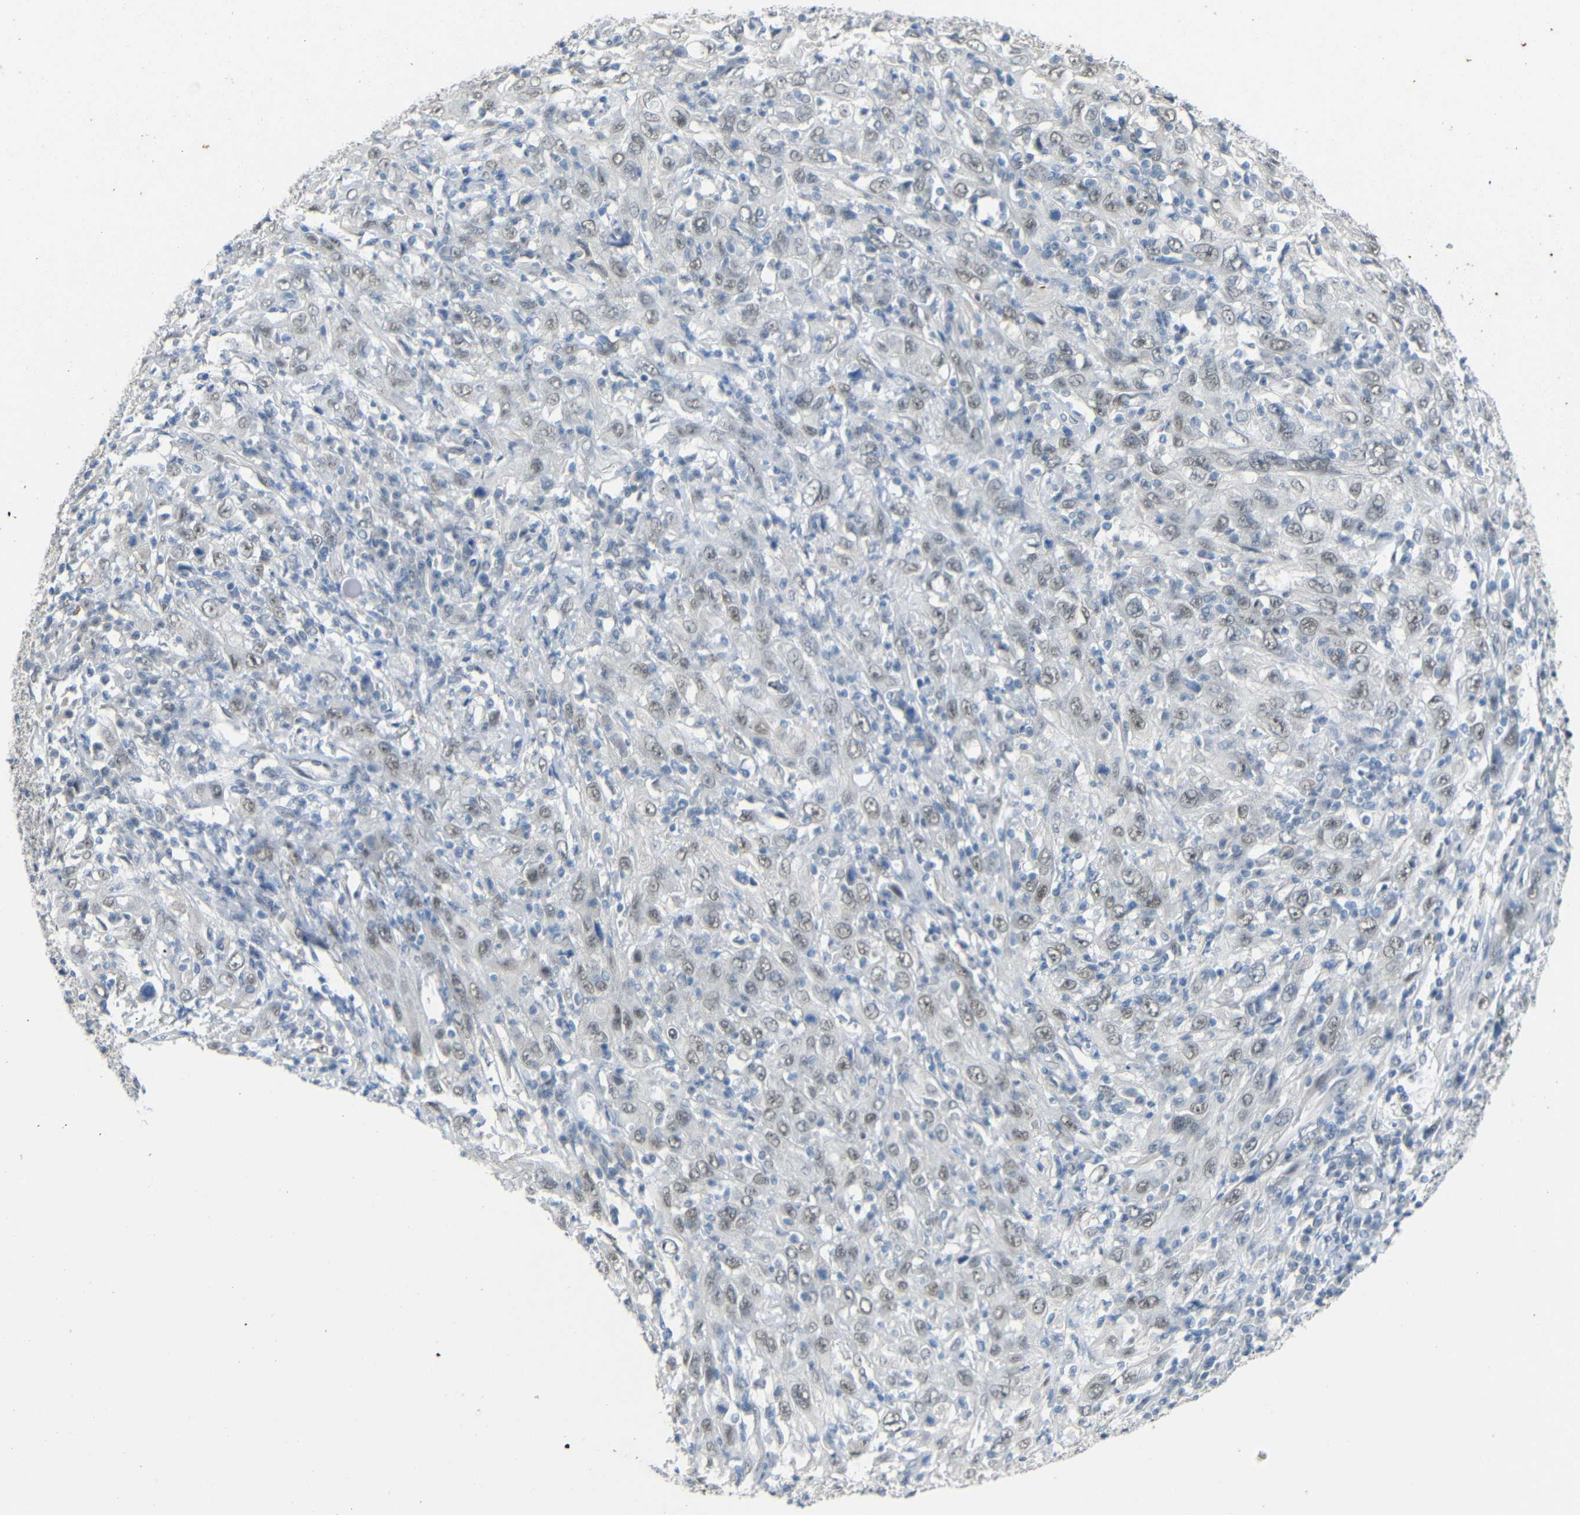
{"staining": {"intensity": "weak", "quantity": ">75%", "location": "nuclear"}, "tissue": "cervical cancer", "cell_type": "Tumor cells", "image_type": "cancer", "snomed": [{"axis": "morphology", "description": "Squamous cell carcinoma, NOS"}, {"axis": "topography", "description": "Cervix"}], "caption": "A brown stain labels weak nuclear positivity of a protein in cervical cancer (squamous cell carcinoma) tumor cells. Nuclei are stained in blue.", "gene": "GPR158", "patient": {"sex": "female", "age": 46}}